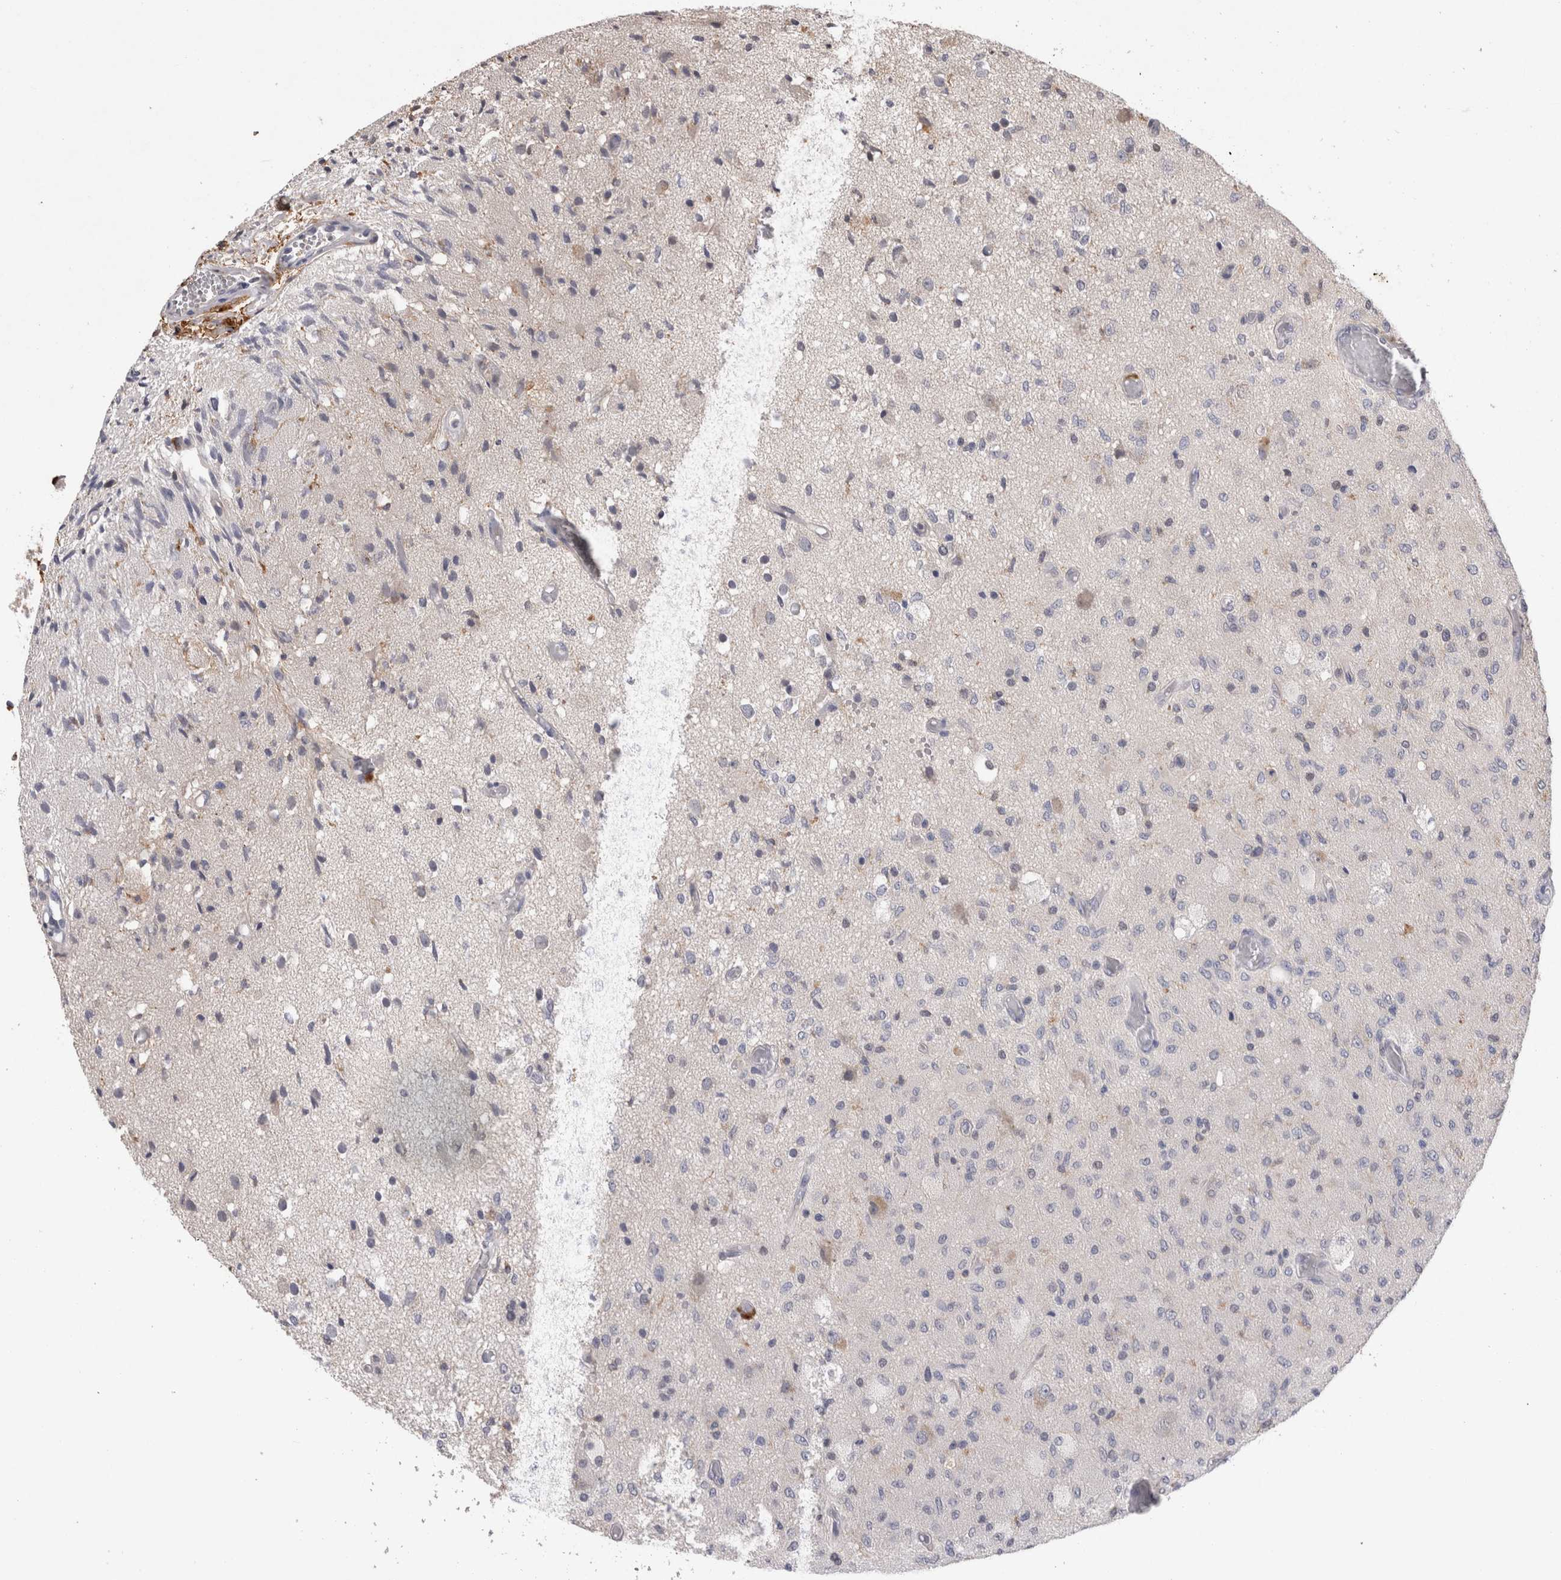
{"staining": {"intensity": "negative", "quantity": "none", "location": "none"}, "tissue": "glioma", "cell_type": "Tumor cells", "image_type": "cancer", "snomed": [{"axis": "morphology", "description": "Normal tissue, NOS"}, {"axis": "morphology", "description": "Glioma, malignant, High grade"}, {"axis": "topography", "description": "Cerebral cortex"}], "caption": "High magnification brightfield microscopy of malignant high-grade glioma stained with DAB (3,3'-diaminobenzidine) (brown) and counterstained with hematoxylin (blue): tumor cells show no significant expression.", "gene": "VSIG4", "patient": {"sex": "male", "age": 77}}